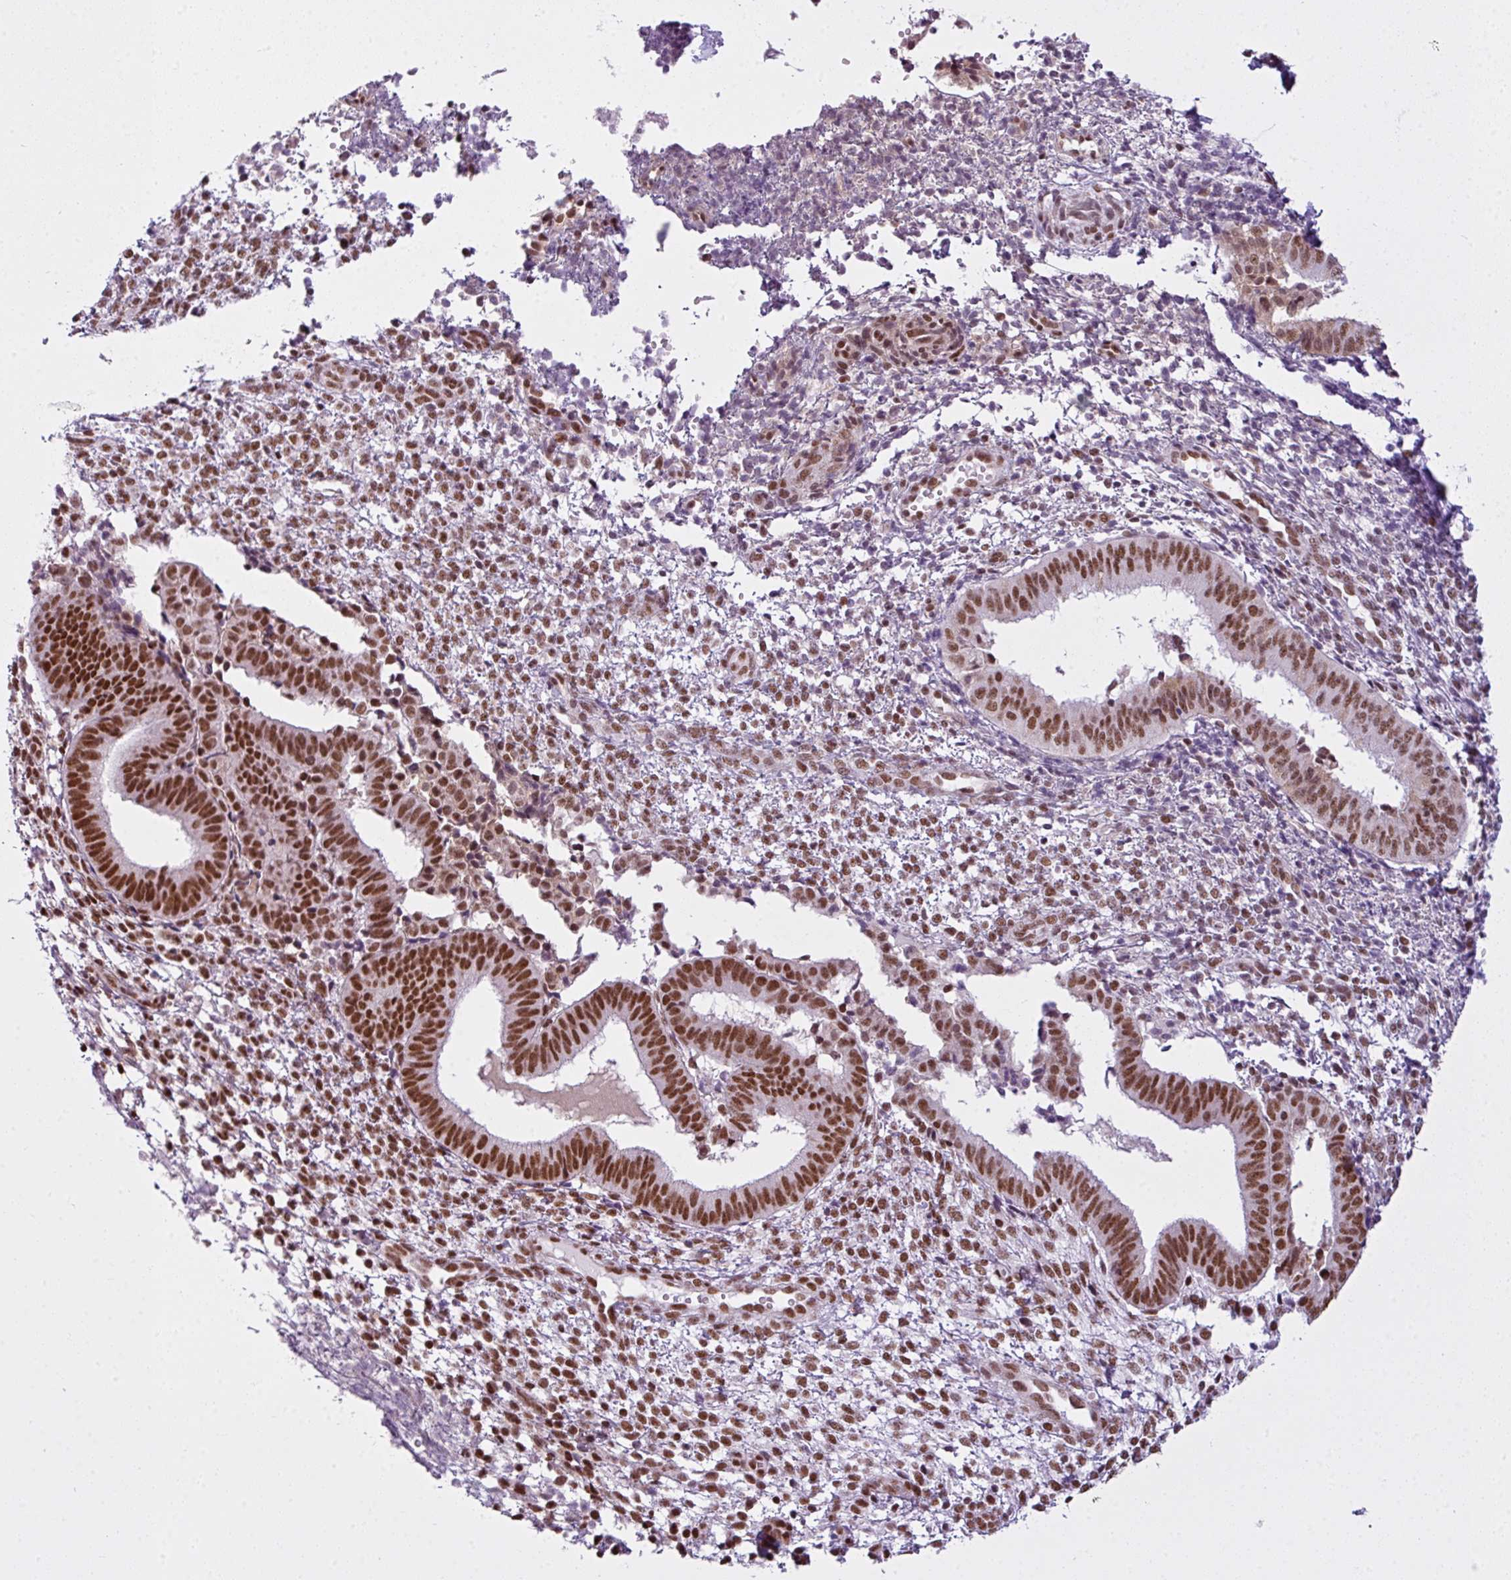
{"staining": {"intensity": "moderate", "quantity": ">75%", "location": "nuclear"}, "tissue": "endometrium", "cell_type": "Cells in endometrial stroma", "image_type": "normal", "snomed": [{"axis": "morphology", "description": "Normal tissue, NOS"}, {"axis": "topography", "description": "Endometrium"}], "caption": "The micrograph shows a brown stain indicating the presence of a protein in the nuclear of cells in endometrial stroma in endometrium.", "gene": "ARL6IP4", "patient": {"sex": "female", "age": 49}}